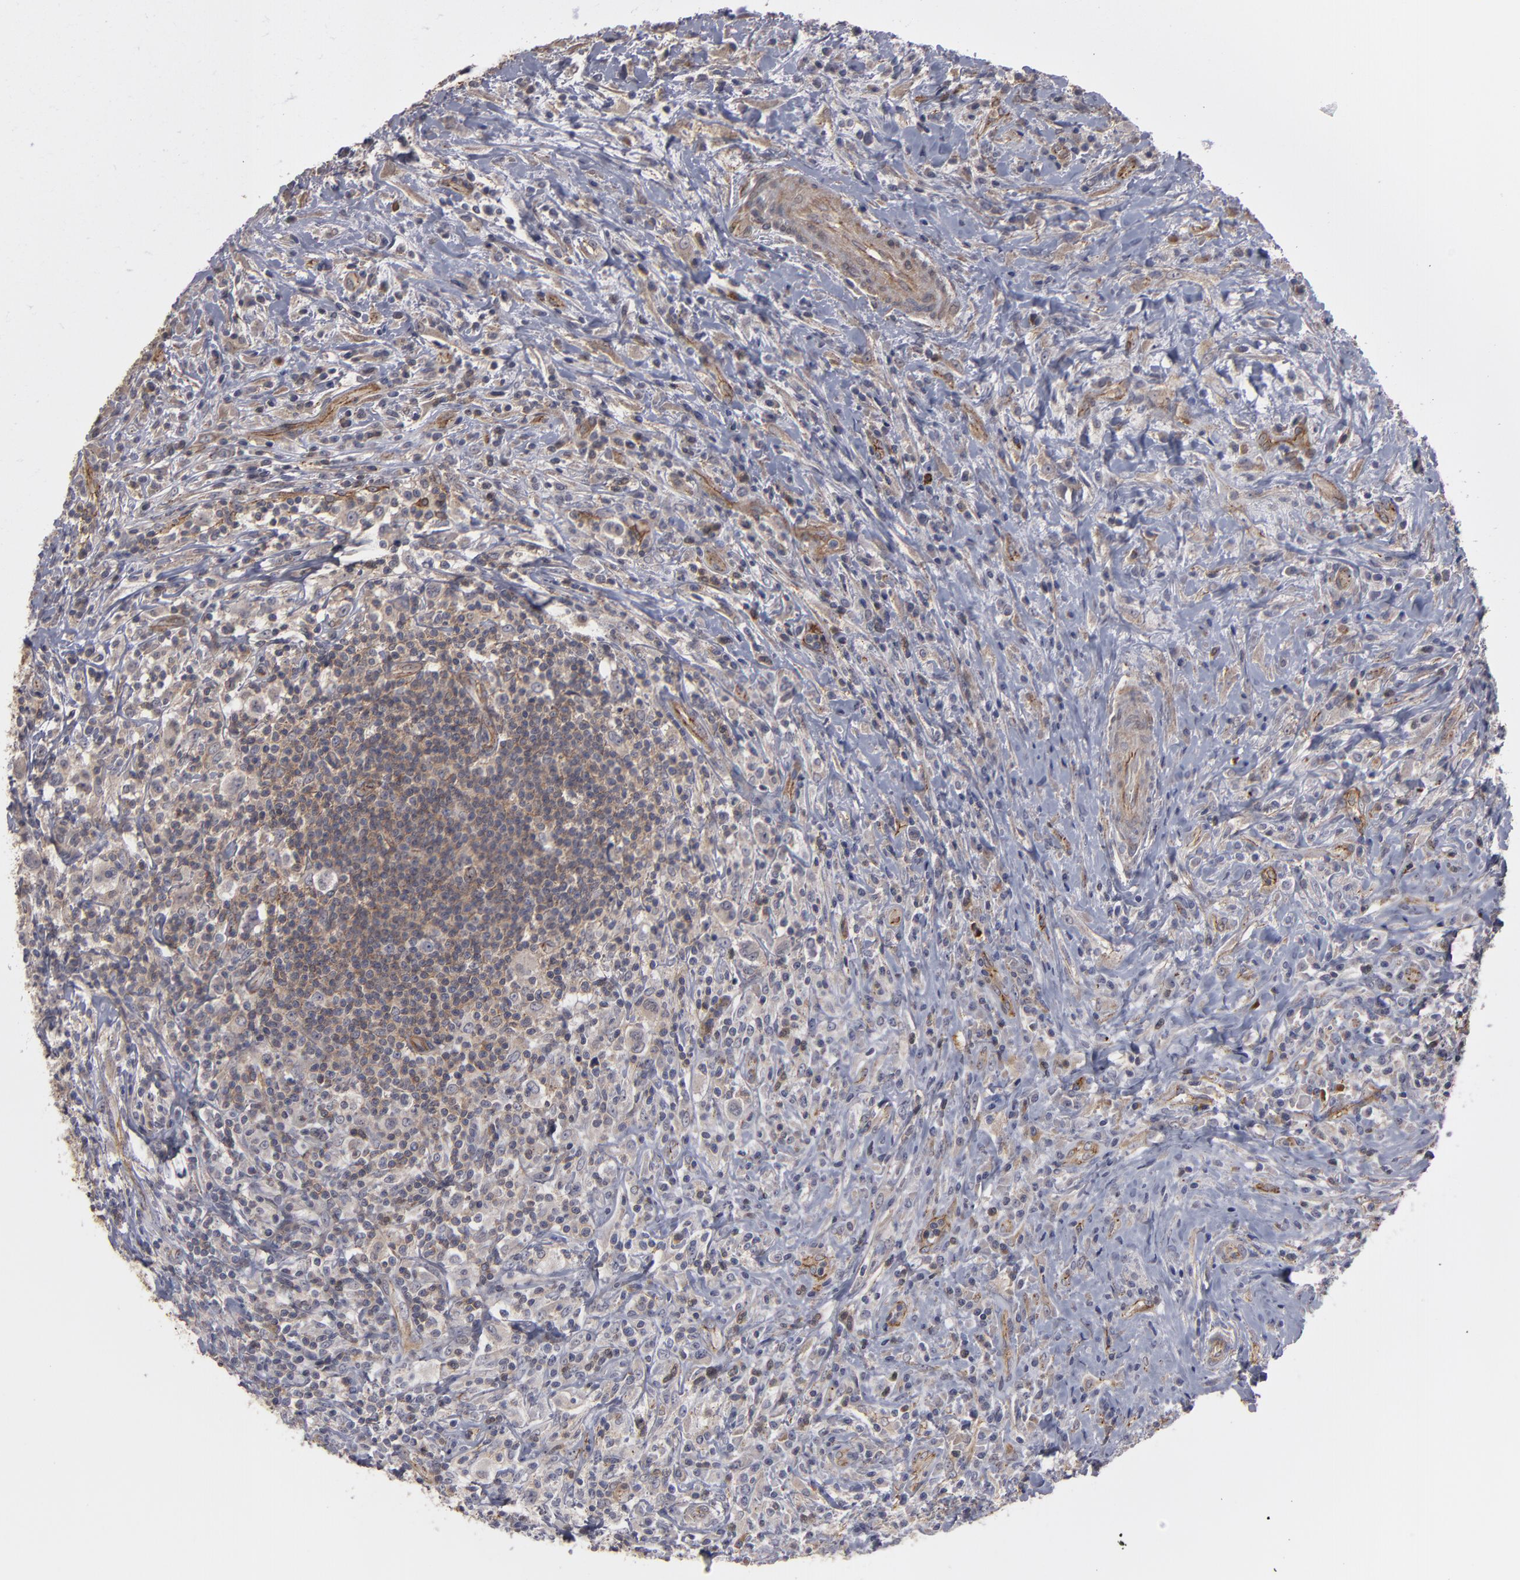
{"staining": {"intensity": "weak", "quantity": "25%-75%", "location": "cytoplasmic/membranous"}, "tissue": "lymphoma", "cell_type": "Tumor cells", "image_type": "cancer", "snomed": [{"axis": "morphology", "description": "Hodgkin's disease, NOS"}, {"axis": "topography", "description": "Lymph node"}], "caption": "A low amount of weak cytoplasmic/membranous staining is present in about 25%-75% of tumor cells in Hodgkin's disease tissue.", "gene": "TJP1", "patient": {"sex": "female", "age": 25}}